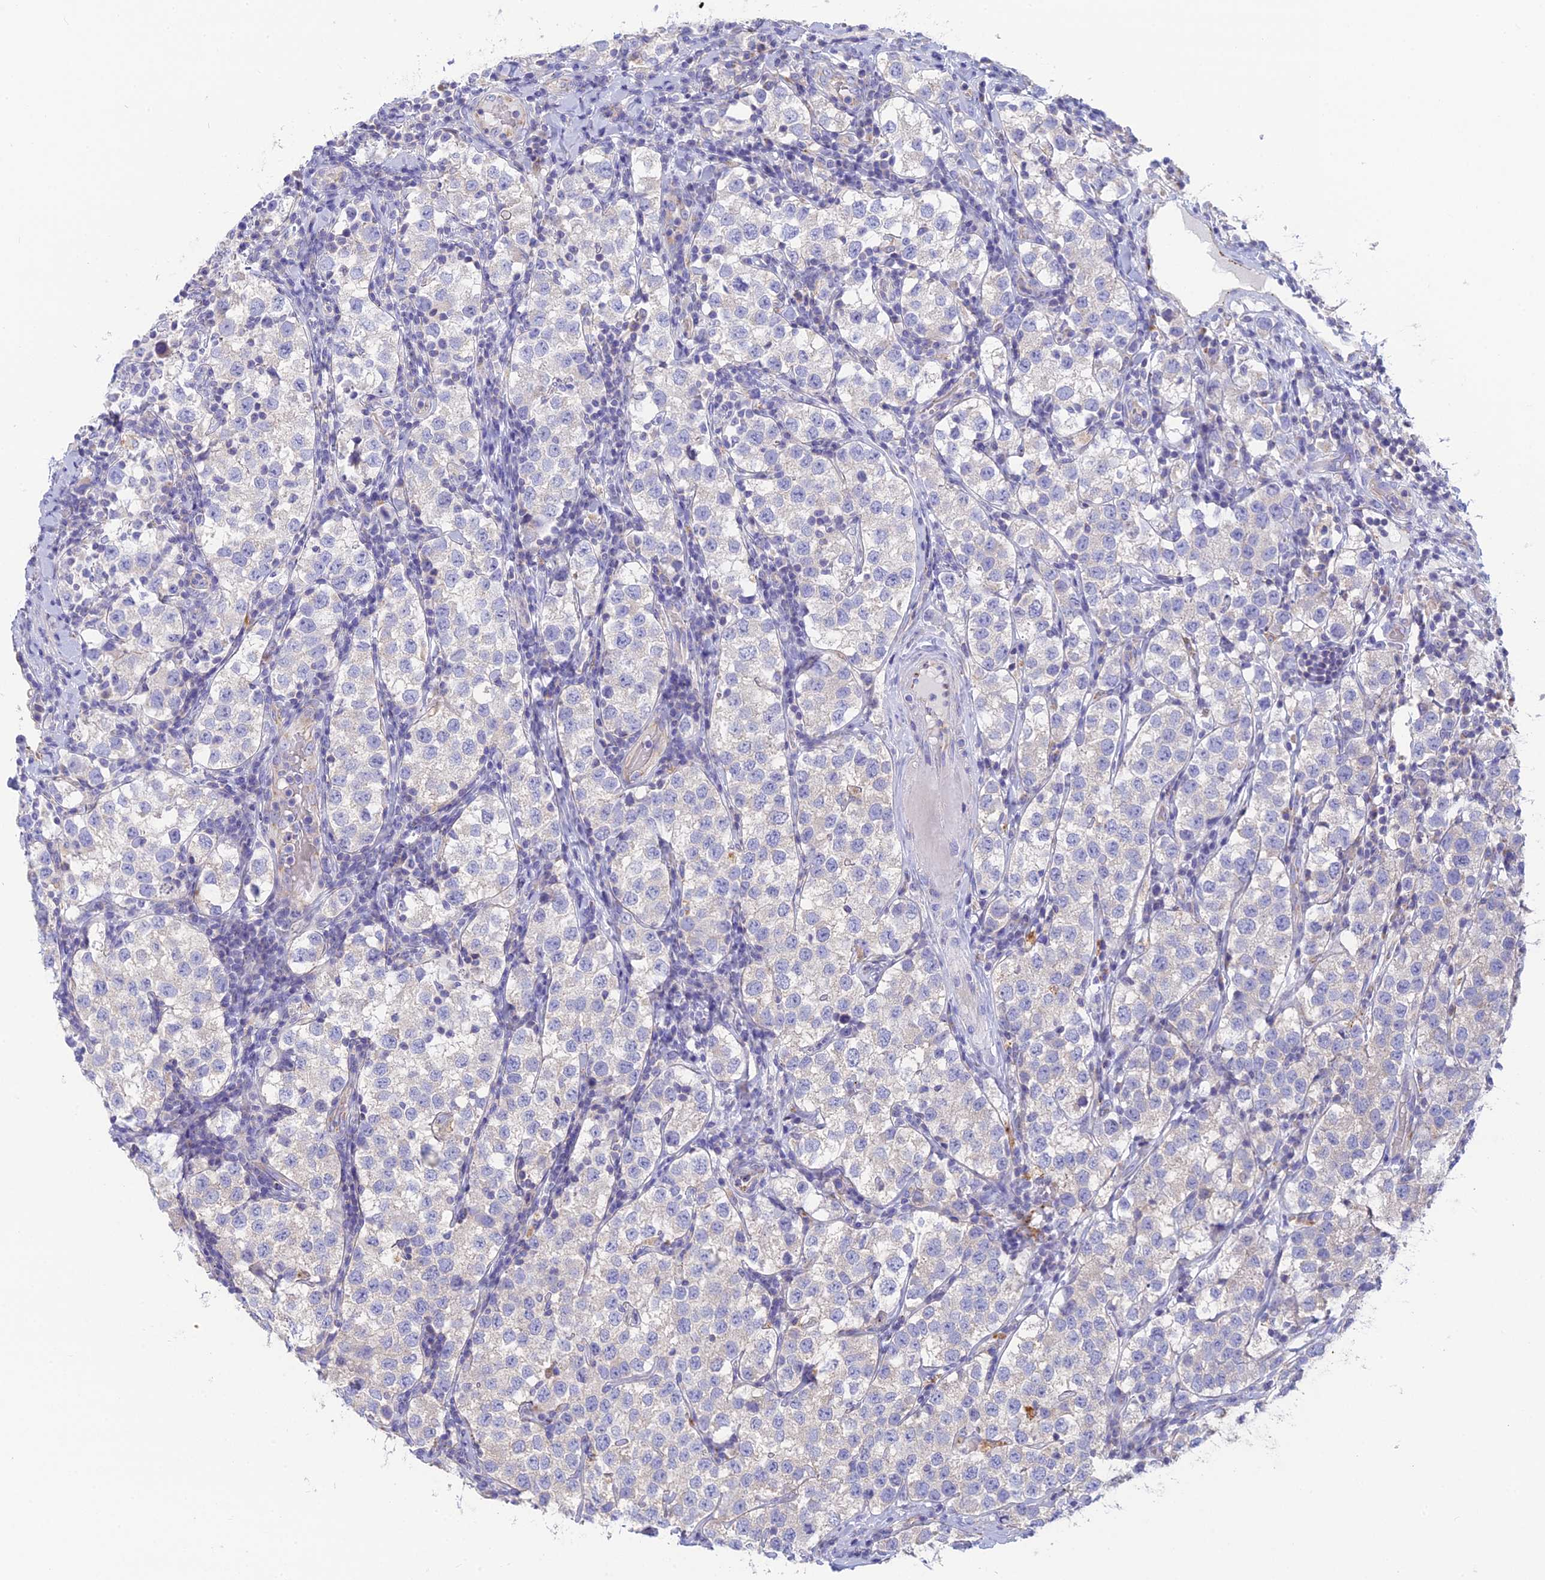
{"staining": {"intensity": "negative", "quantity": "none", "location": "none"}, "tissue": "testis cancer", "cell_type": "Tumor cells", "image_type": "cancer", "snomed": [{"axis": "morphology", "description": "Seminoma, NOS"}, {"axis": "topography", "description": "Testis"}], "caption": "This histopathology image is of testis cancer (seminoma) stained with IHC to label a protein in brown with the nuclei are counter-stained blue. There is no positivity in tumor cells.", "gene": "WDR6", "patient": {"sex": "male", "age": 34}}